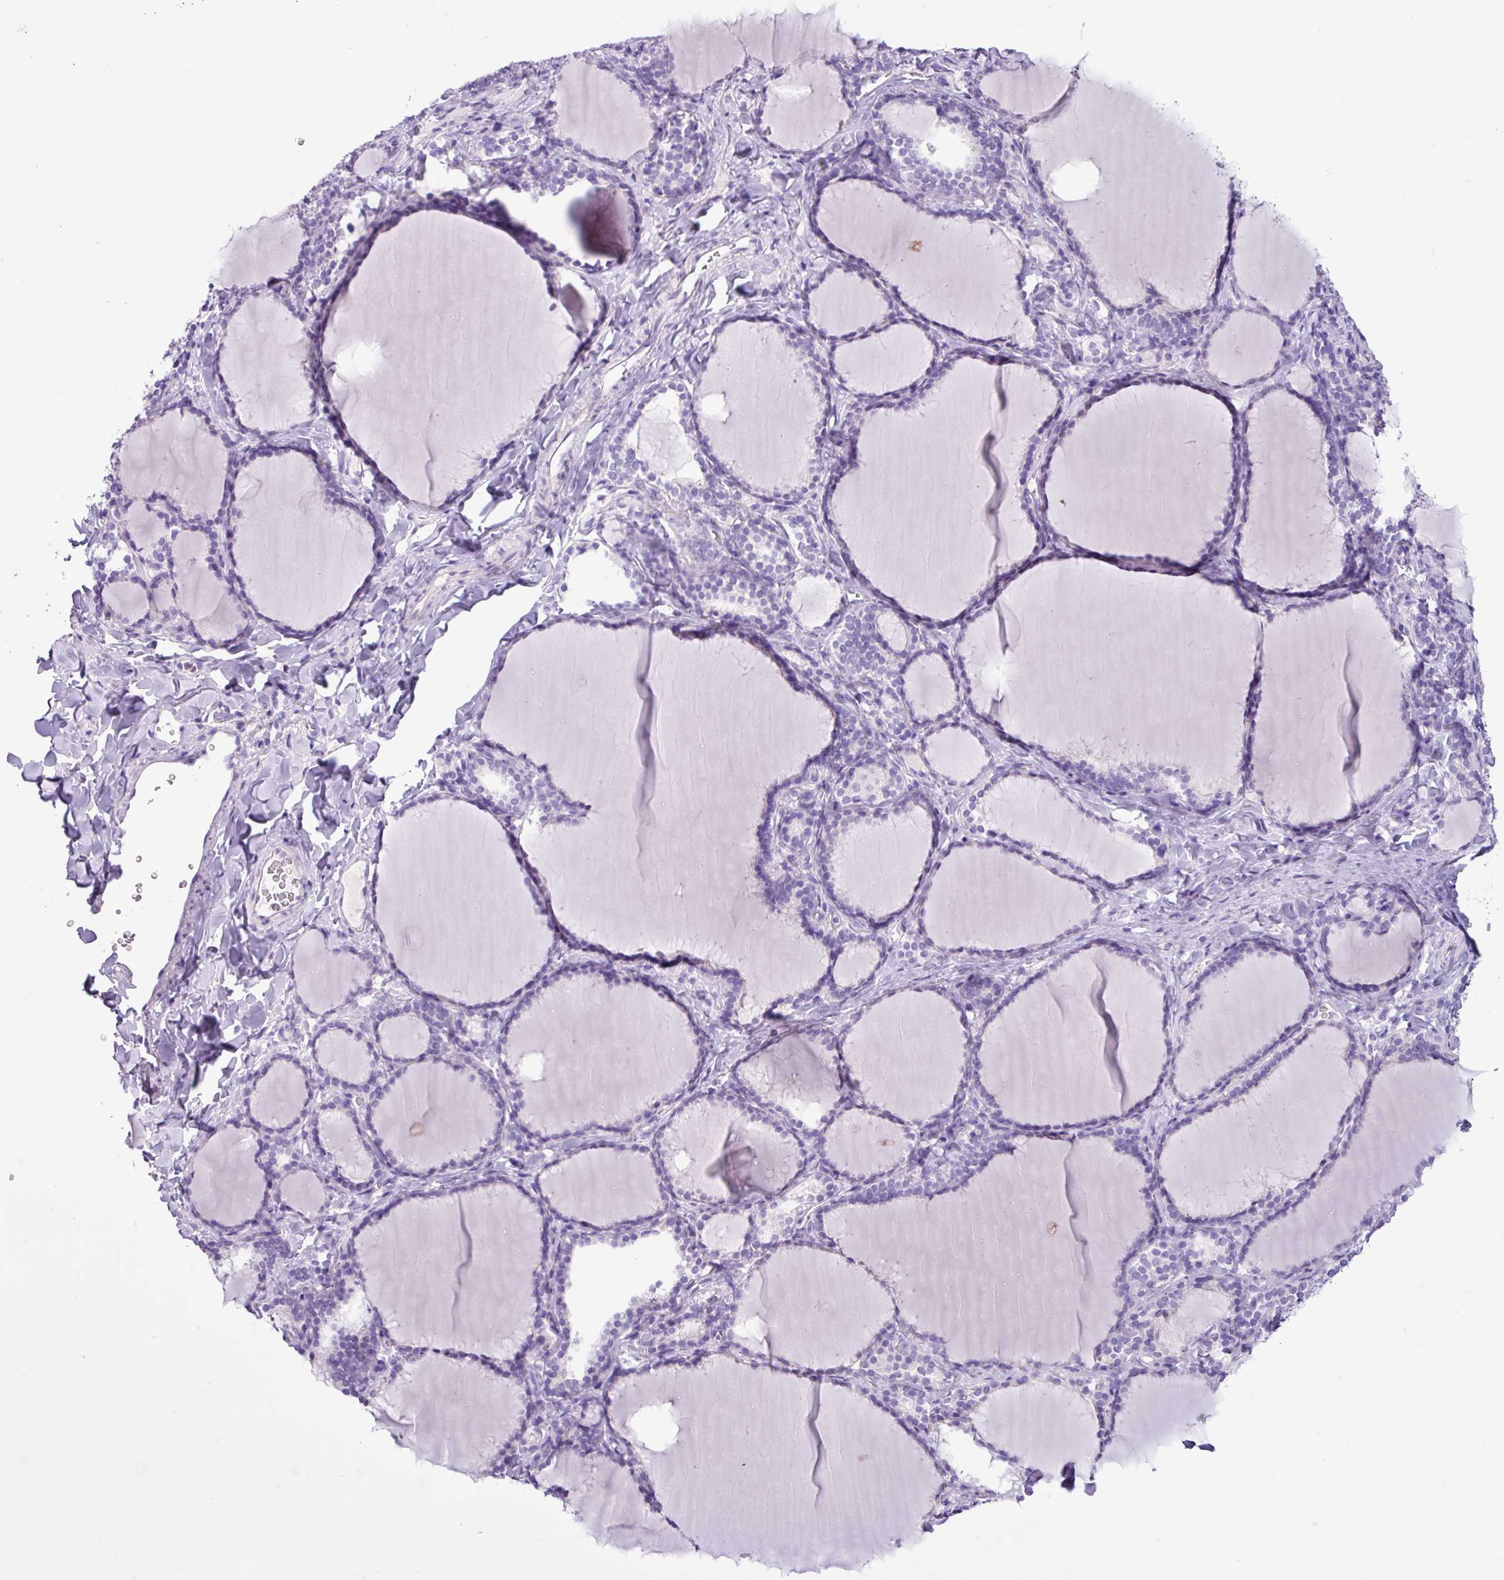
{"staining": {"intensity": "negative", "quantity": "none", "location": "none"}, "tissue": "thyroid gland", "cell_type": "Glandular cells", "image_type": "normal", "snomed": [{"axis": "morphology", "description": "Normal tissue, NOS"}, {"axis": "topography", "description": "Thyroid gland"}], "caption": "IHC of normal thyroid gland reveals no expression in glandular cells. Brightfield microscopy of immunohistochemistry (IHC) stained with DAB (3,3'-diaminobenzidine) (brown) and hematoxylin (blue), captured at high magnification.", "gene": "CYSTM1", "patient": {"sex": "female", "age": 31}}